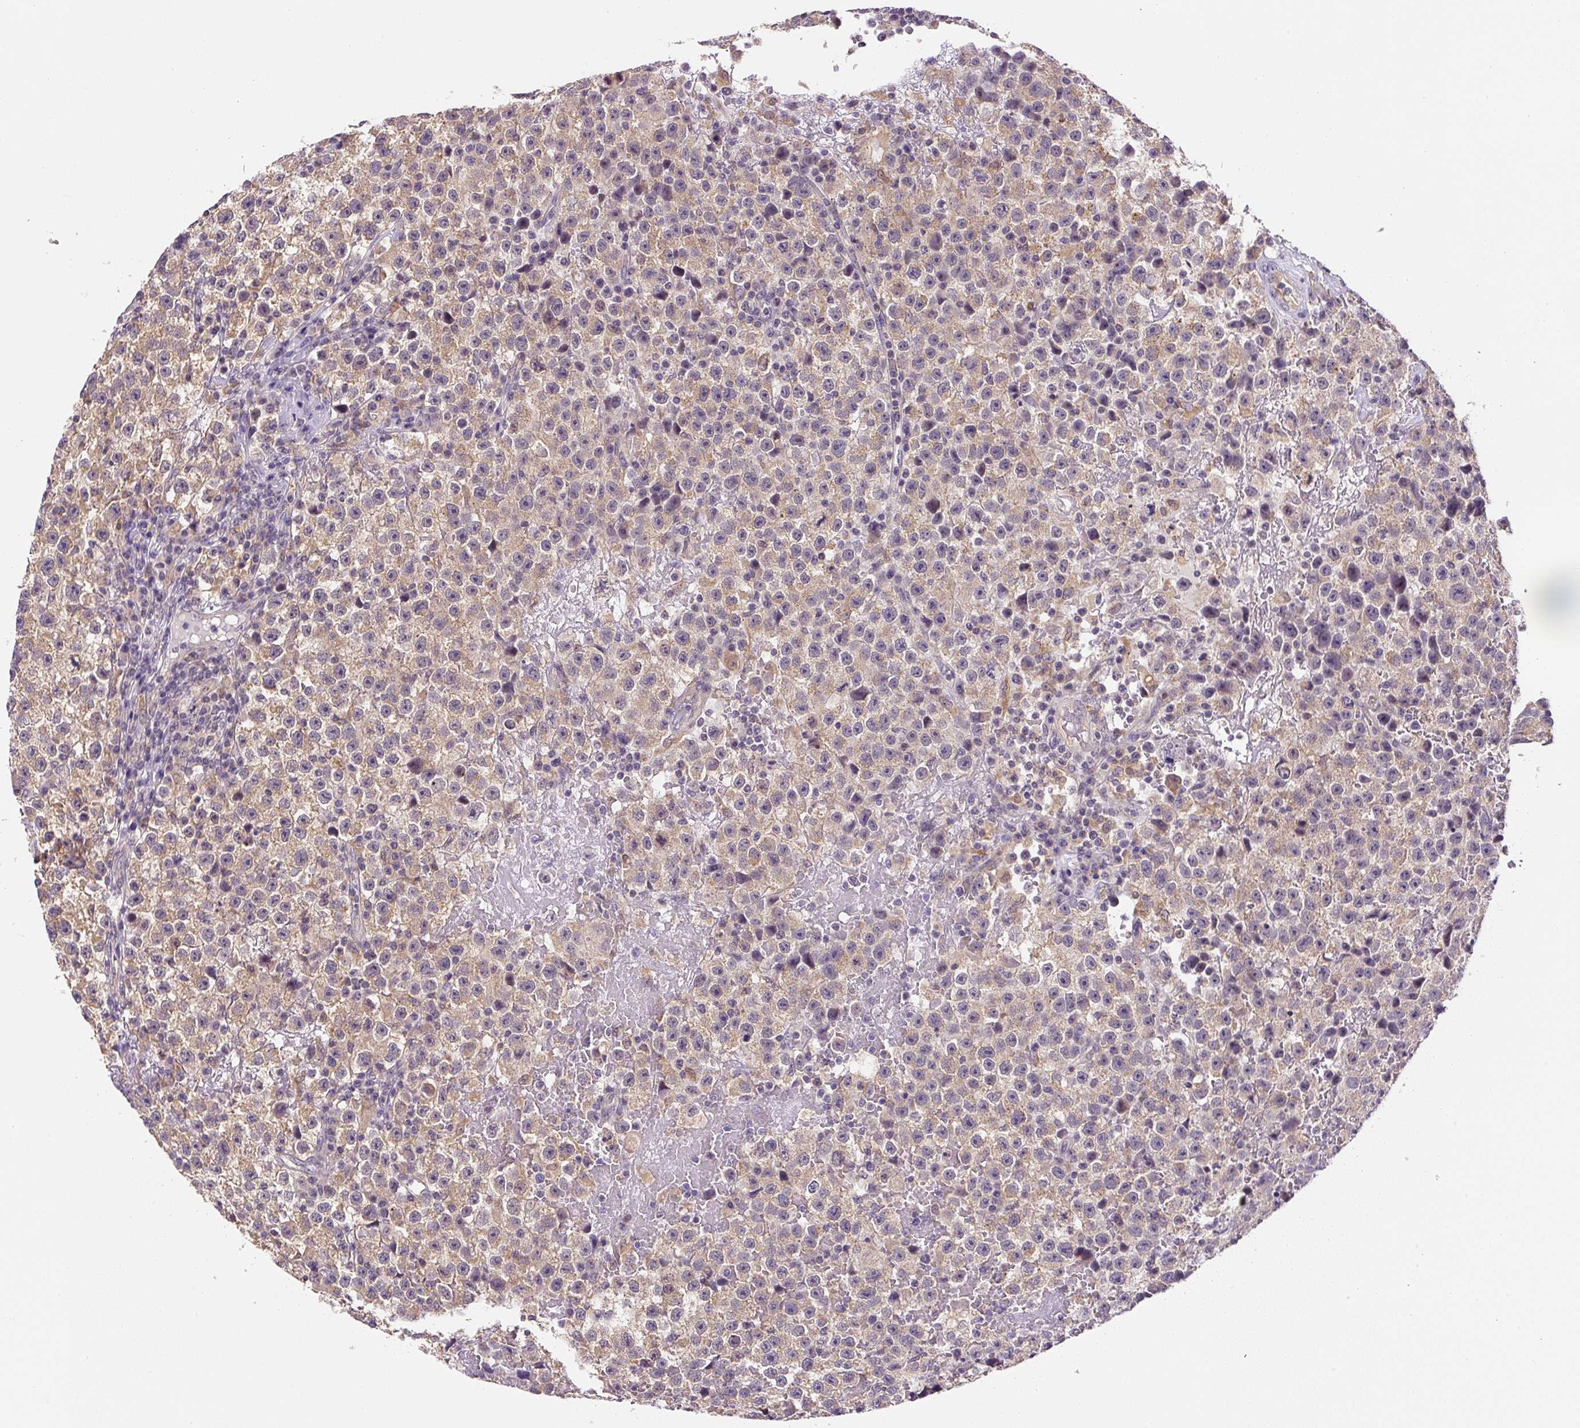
{"staining": {"intensity": "weak", "quantity": ">75%", "location": "cytoplasmic/membranous"}, "tissue": "testis cancer", "cell_type": "Tumor cells", "image_type": "cancer", "snomed": [{"axis": "morphology", "description": "Seminoma, NOS"}, {"axis": "topography", "description": "Testis"}], "caption": "DAB immunohistochemical staining of human testis cancer shows weak cytoplasmic/membranous protein staining in approximately >75% of tumor cells. Using DAB (3,3'-diaminobenzidine) (brown) and hematoxylin (blue) stains, captured at high magnification using brightfield microscopy.", "gene": "PLA2G4A", "patient": {"sex": "male", "age": 22}}